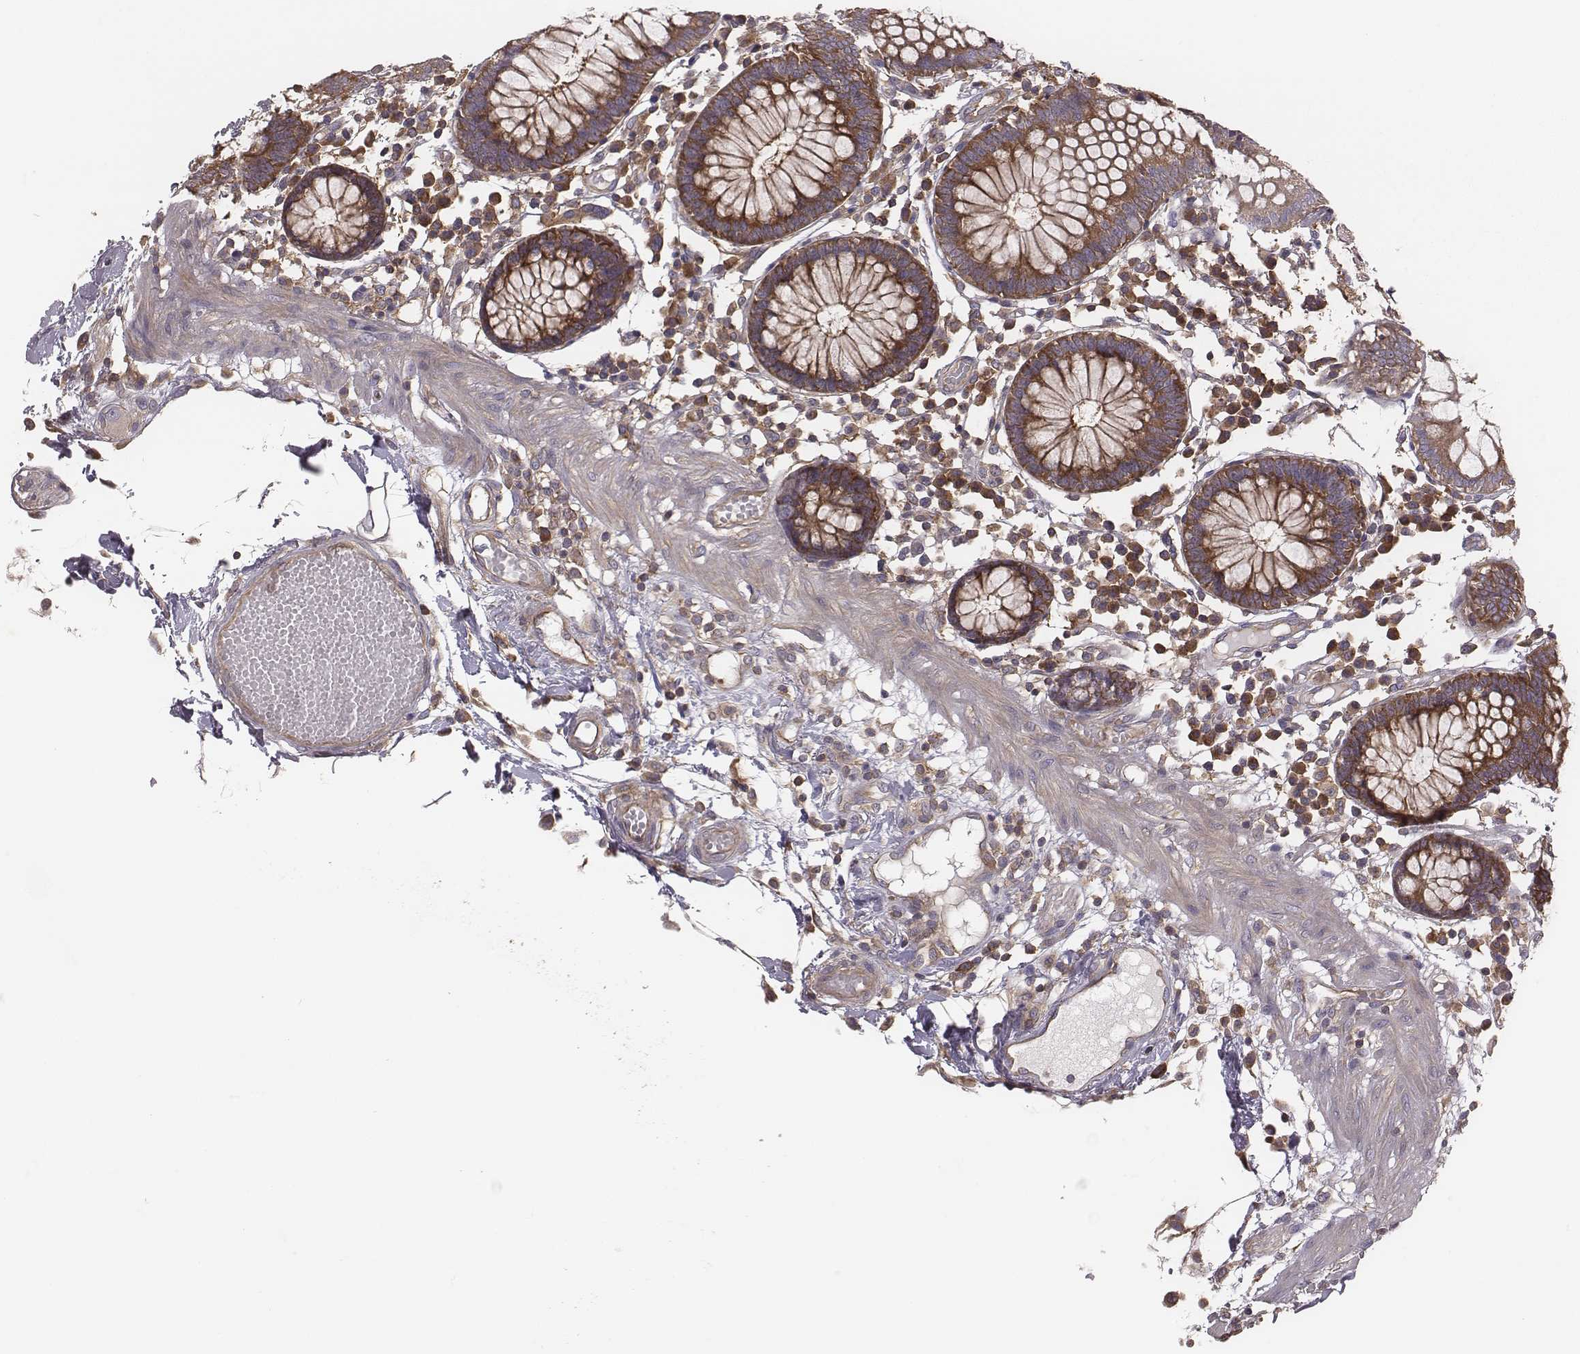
{"staining": {"intensity": "weak", "quantity": ">75%", "location": "cytoplasmic/membranous"}, "tissue": "colon", "cell_type": "Endothelial cells", "image_type": "normal", "snomed": [{"axis": "morphology", "description": "Normal tissue, NOS"}, {"axis": "morphology", "description": "Adenocarcinoma, NOS"}, {"axis": "topography", "description": "Colon"}], "caption": "This photomicrograph reveals normal colon stained with immunohistochemistry (IHC) to label a protein in brown. The cytoplasmic/membranous of endothelial cells show weak positivity for the protein. Nuclei are counter-stained blue.", "gene": "CAD", "patient": {"sex": "male", "age": 83}}